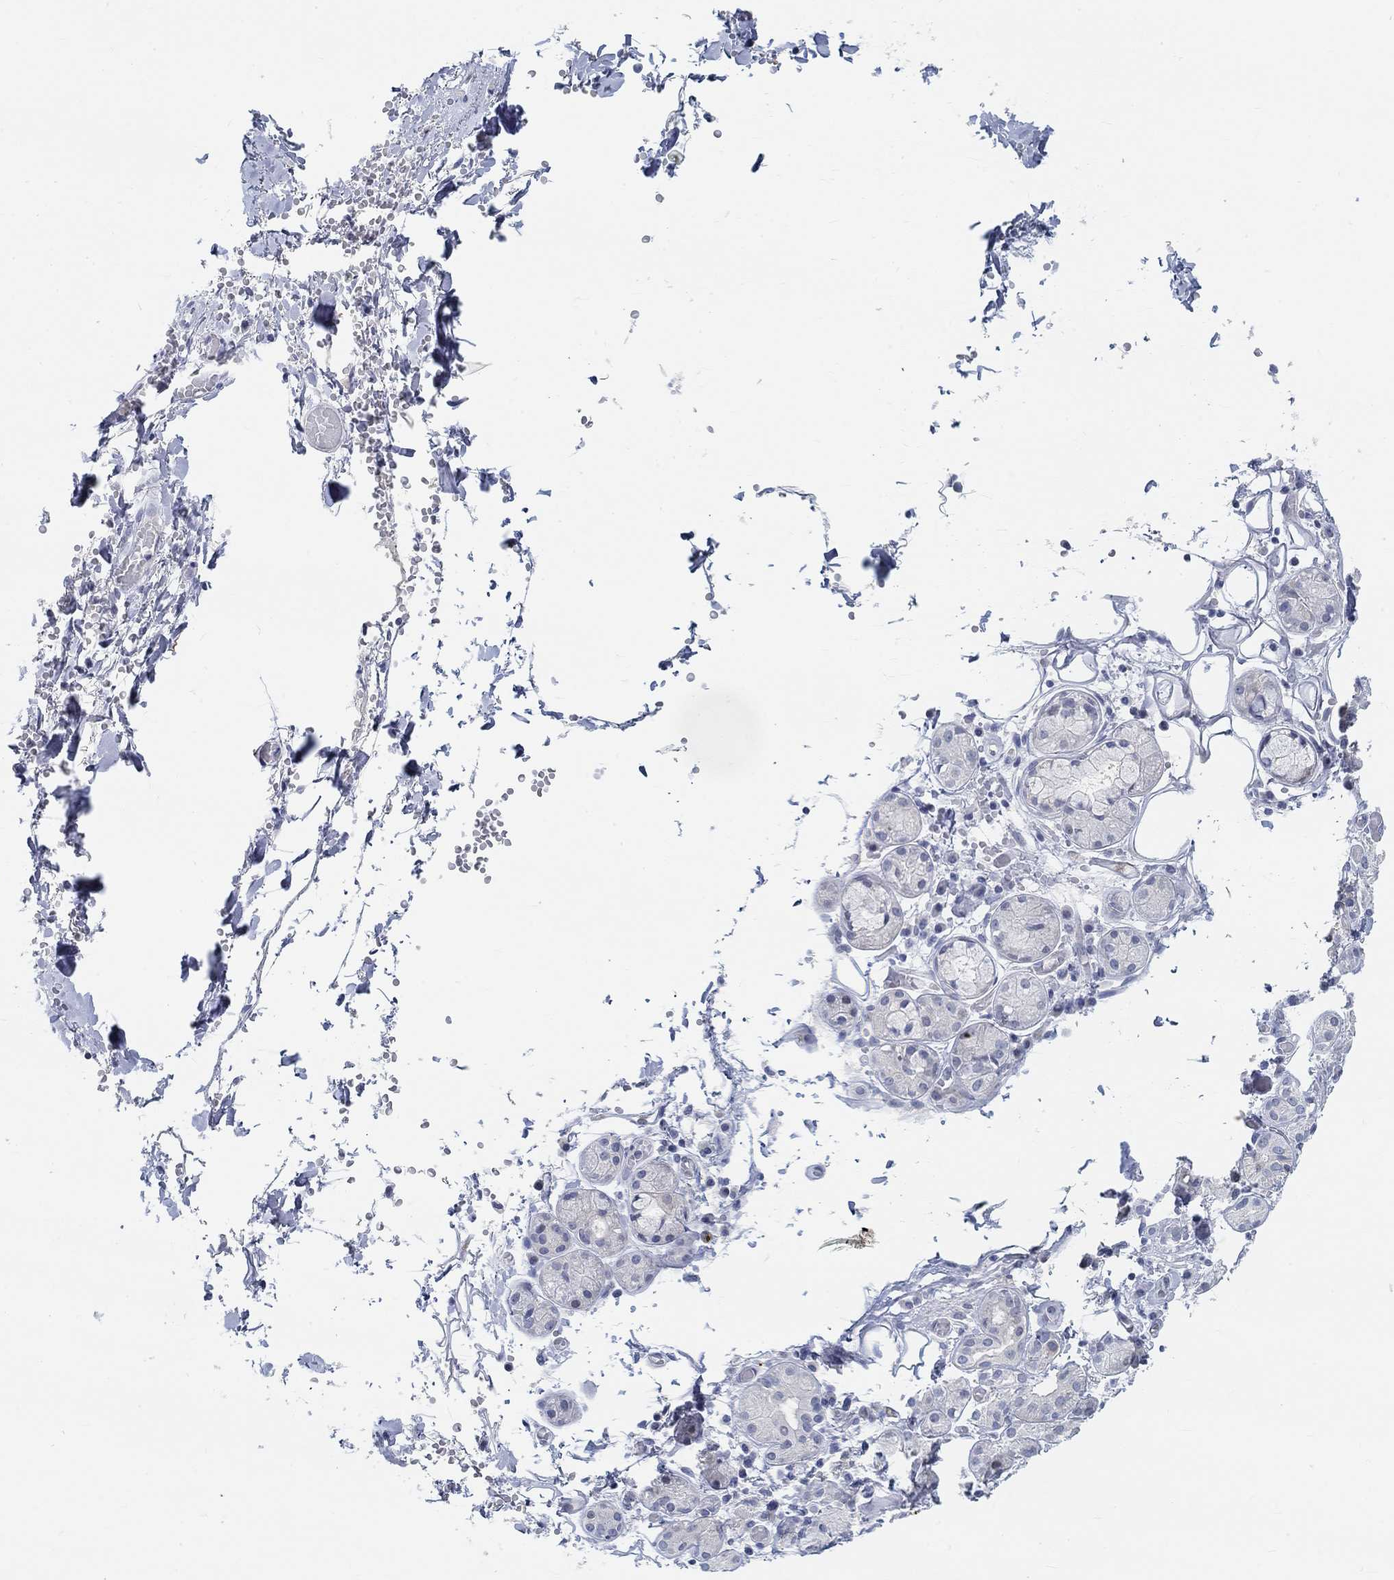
{"staining": {"intensity": "weak", "quantity": "<25%", "location": "cytoplasmic/membranous"}, "tissue": "salivary gland", "cell_type": "Glandular cells", "image_type": "normal", "snomed": [{"axis": "morphology", "description": "Normal tissue, NOS"}, {"axis": "topography", "description": "Salivary gland"}, {"axis": "topography", "description": "Peripheral nerve tissue"}], "caption": "Photomicrograph shows no significant protein expression in glandular cells of benign salivary gland. The staining was performed using DAB to visualize the protein expression in brown, while the nuclei were stained in blue with hematoxylin (Magnification: 20x).", "gene": "SNTG2", "patient": {"sex": "male", "age": 71}}